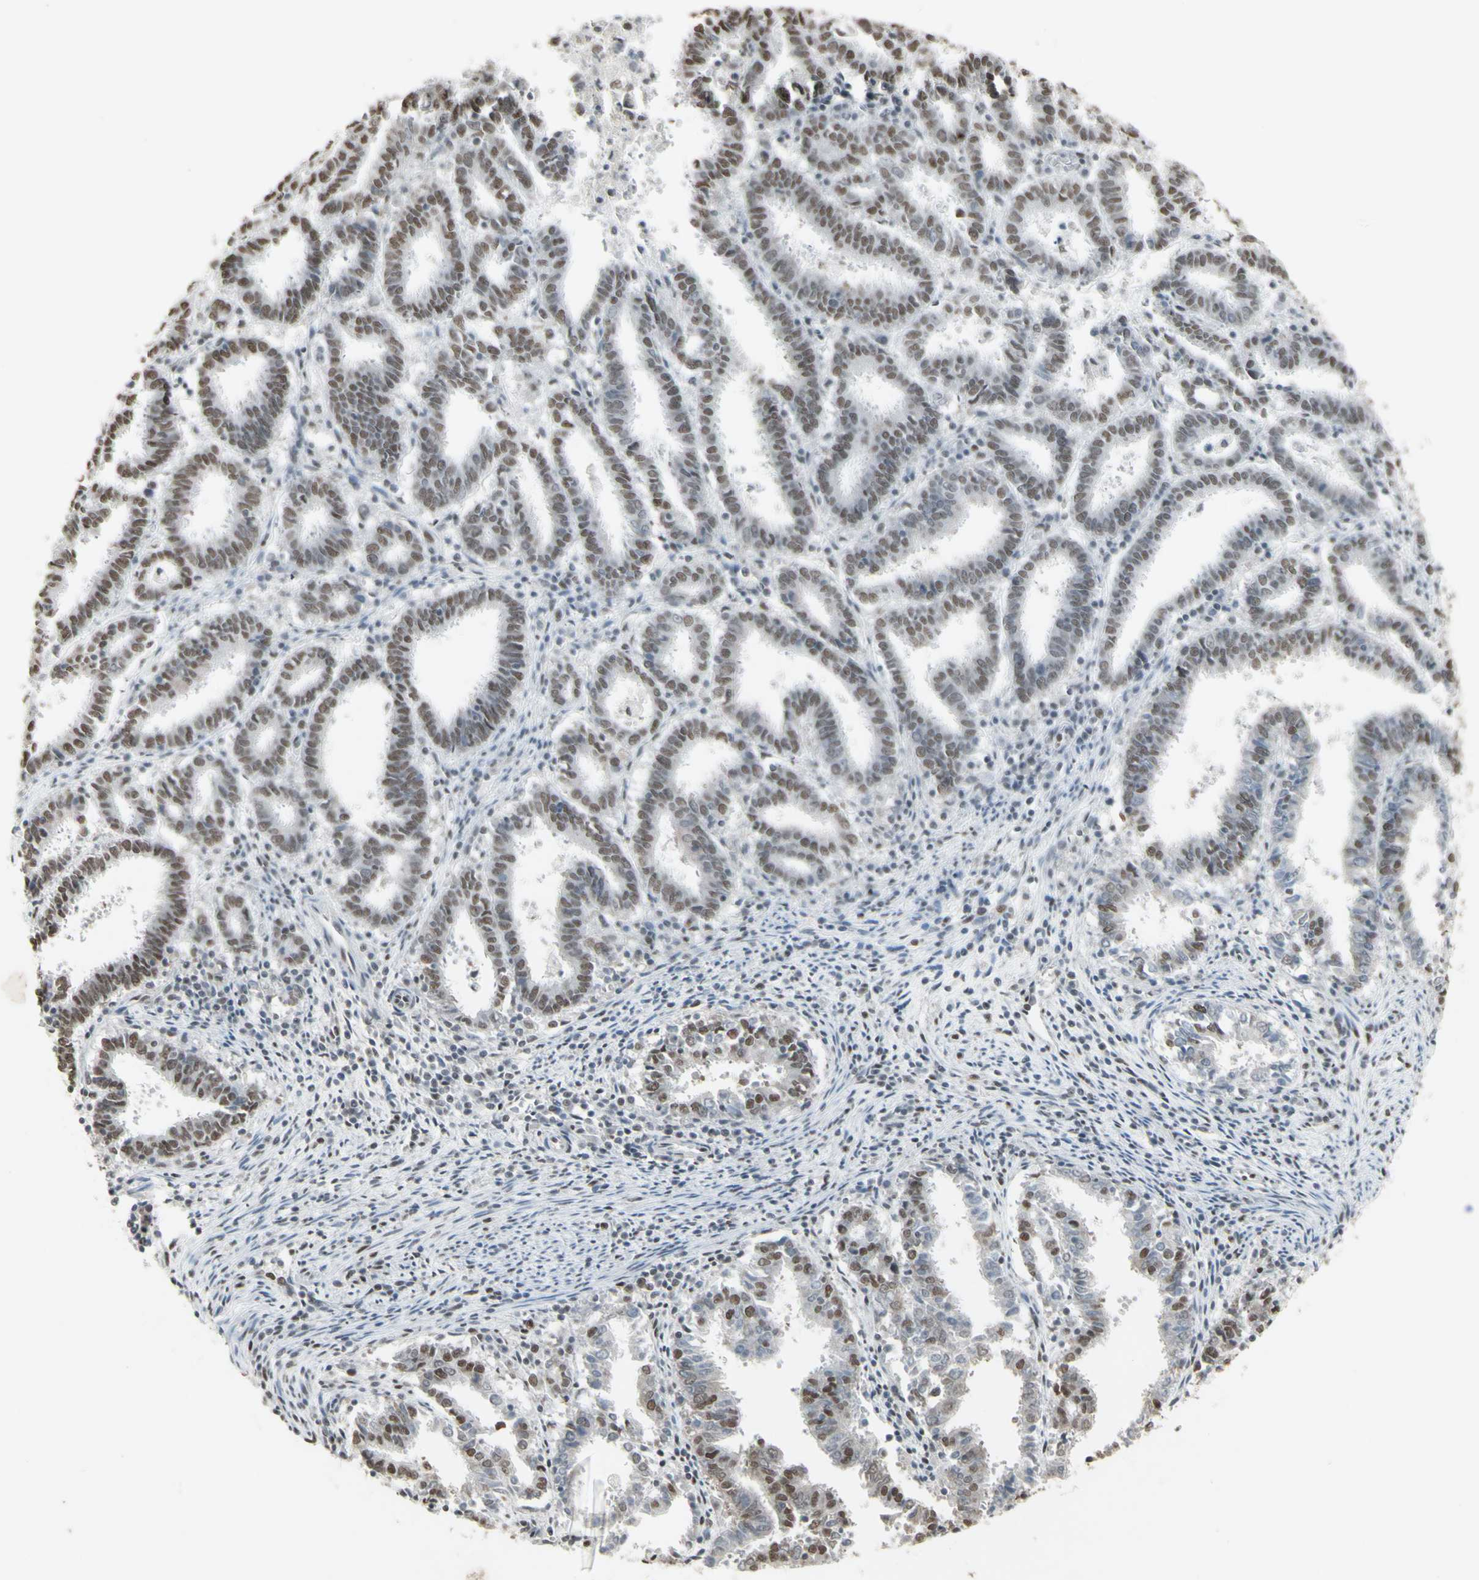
{"staining": {"intensity": "moderate", "quantity": ">75%", "location": "nuclear"}, "tissue": "endometrial cancer", "cell_type": "Tumor cells", "image_type": "cancer", "snomed": [{"axis": "morphology", "description": "Adenocarcinoma, NOS"}, {"axis": "topography", "description": "Uterus"}], "caption": "Tumor cells display medium levels of moderate nuclear positivity in about >75% of cells in human endometrial cancer.", "gene": "TRIM28", "patient": {"sex": "female", "age": 83}}